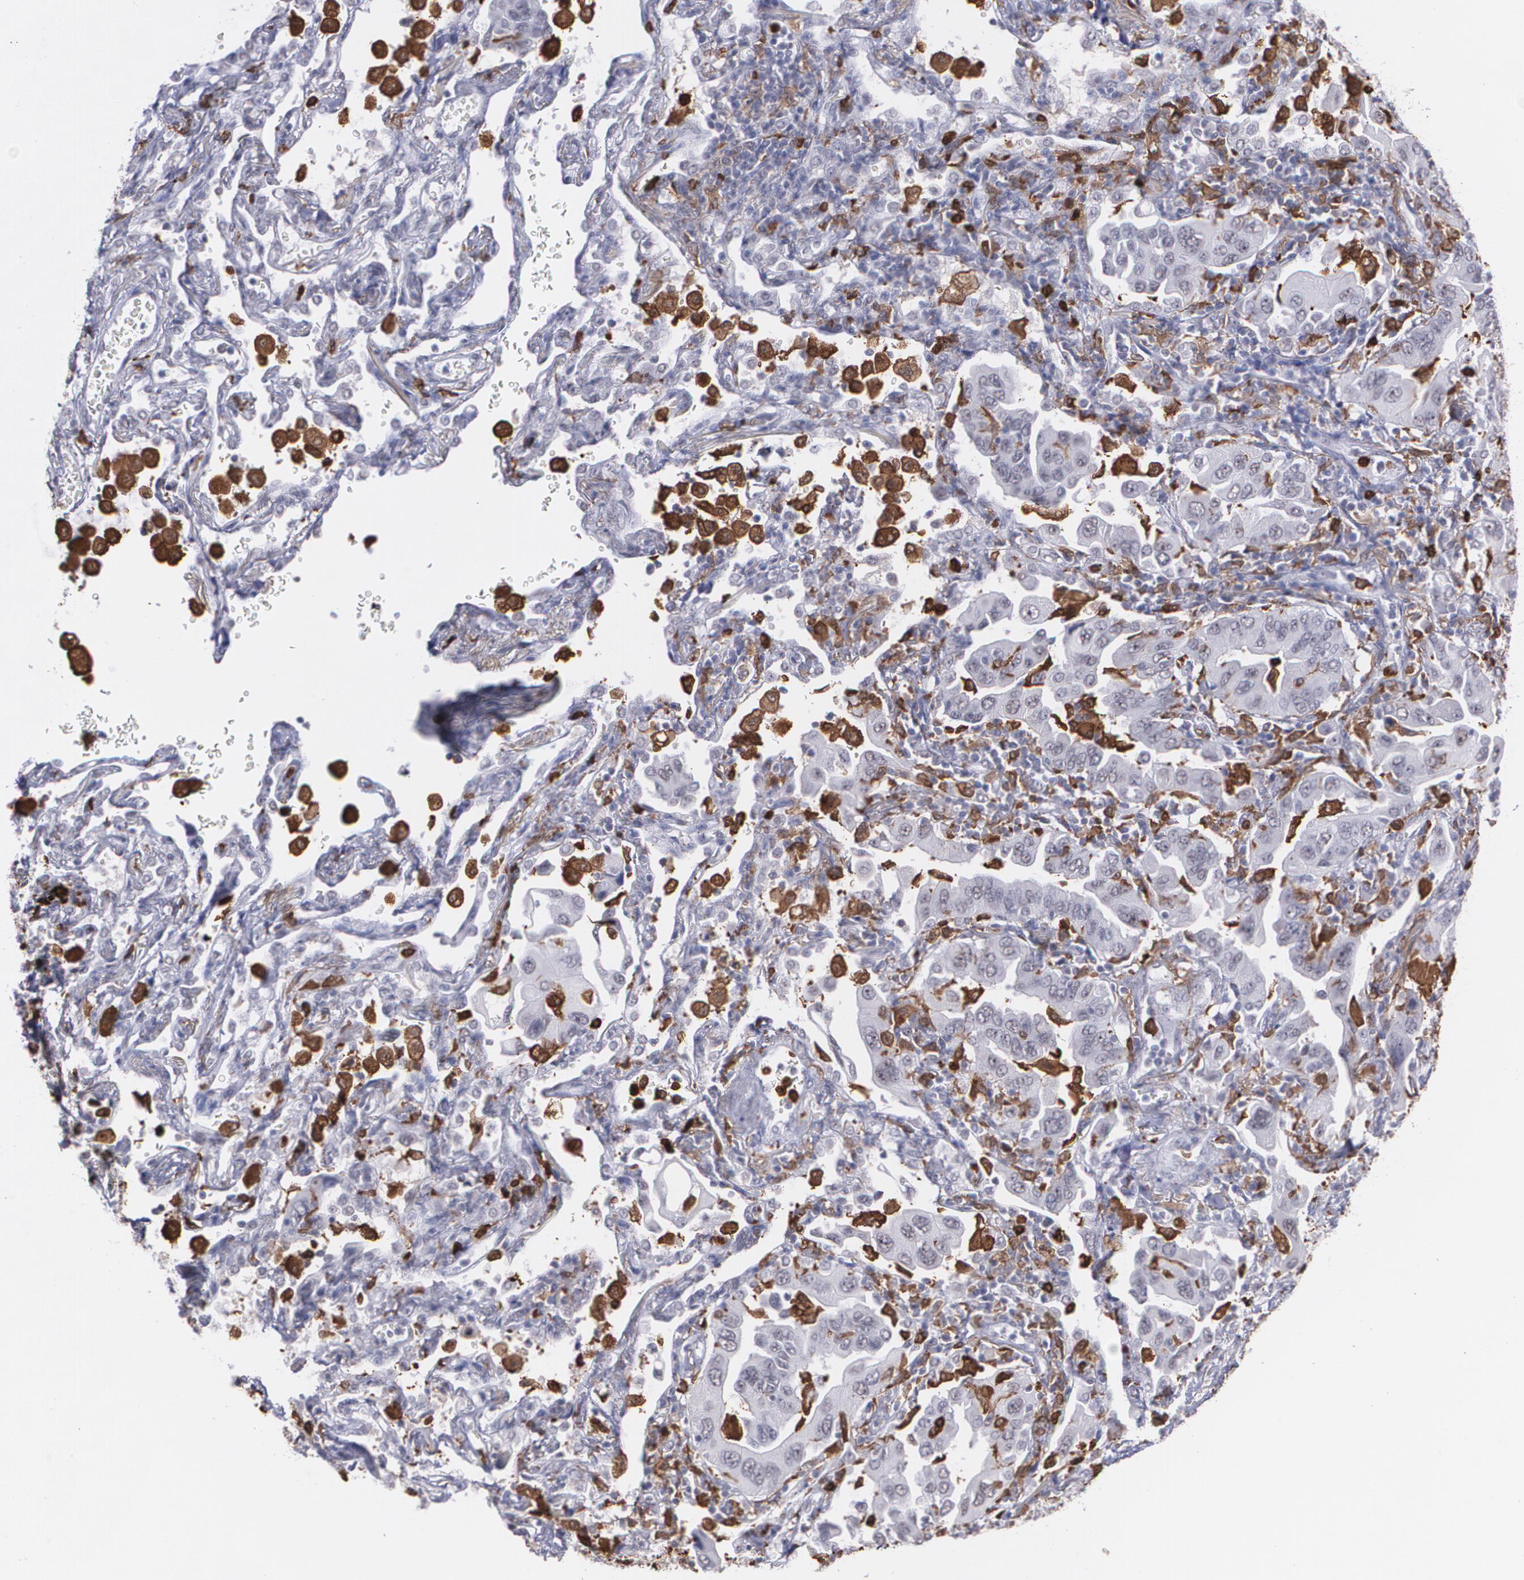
{"staining": {"intensity": "negative", "quantity": "none", "location": "none"}, "tissue": "lung cancer", "cell_type": "Tumor cells", "image_type": "cancer", "snomed": [{"axis": "morphology", "description": "Adenocarcinoma, NOS"}, {"axis": "topography", "description": "Lung"}], "caption": "Human lung cancer stained for a protein using immunohistochemistry shows no positivity in tumor cells.", "gene": "NCF2", "patient": {"sex": "female", "age": 65}}